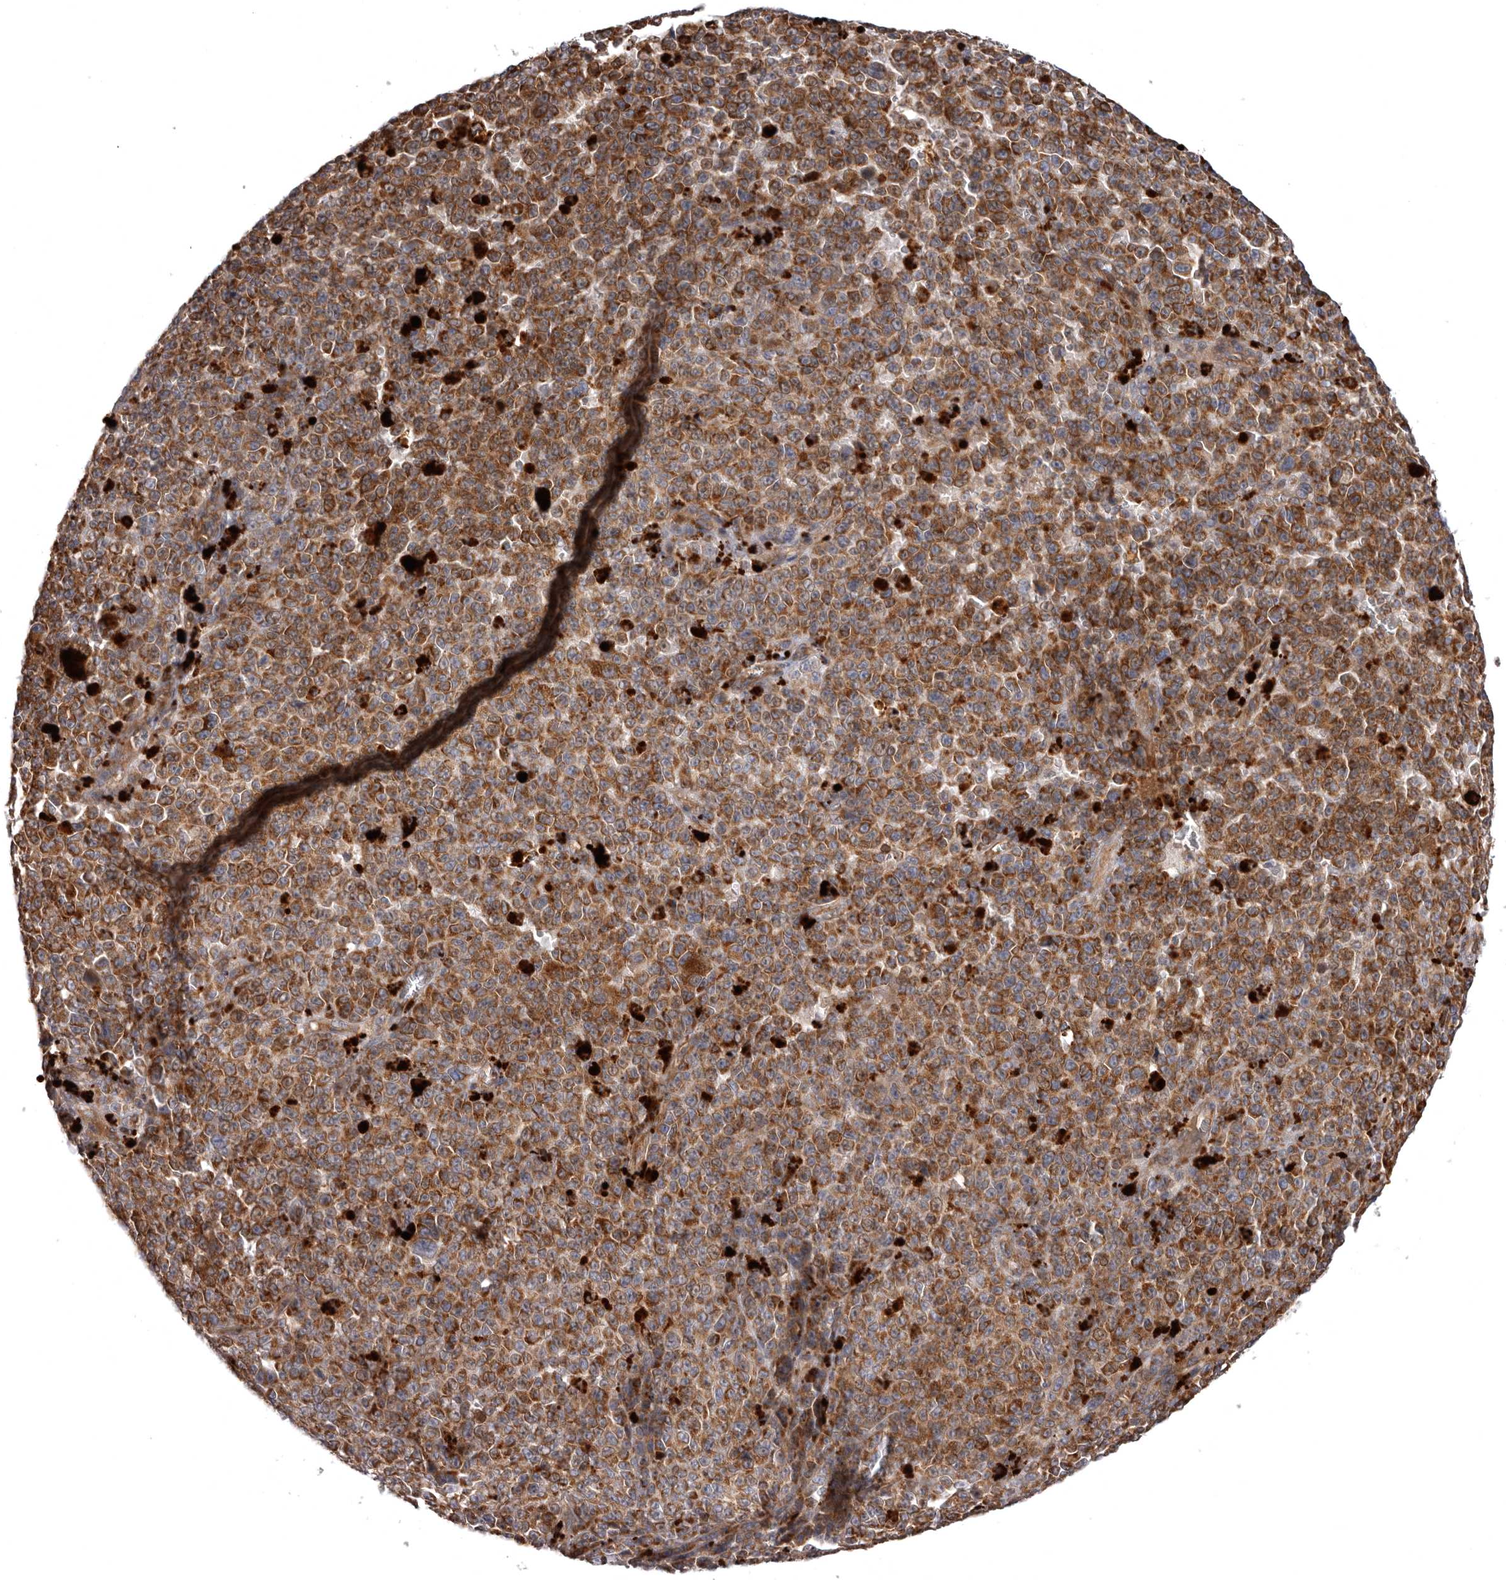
{"staining": {"intensity": "strong", "quantity": ">75%", "location": "cytoplasmic/membranous"}, "tissue": "melanoma", "cell_type": "Tumor cells", "image_type": "cancer", "snomed": [{"axis": "morphology", "description": "Malignant melanoma, NOS"}, {"axis": "topography", "description": "Skin"}], "caption": "Tumor cells exhibit high levels of strong cytoplasmic/membranous positivity in about >75% of cells in human malignant melanoma.", "gene": "ADCY2", "patient": {"sex": "female", "age": 82}}